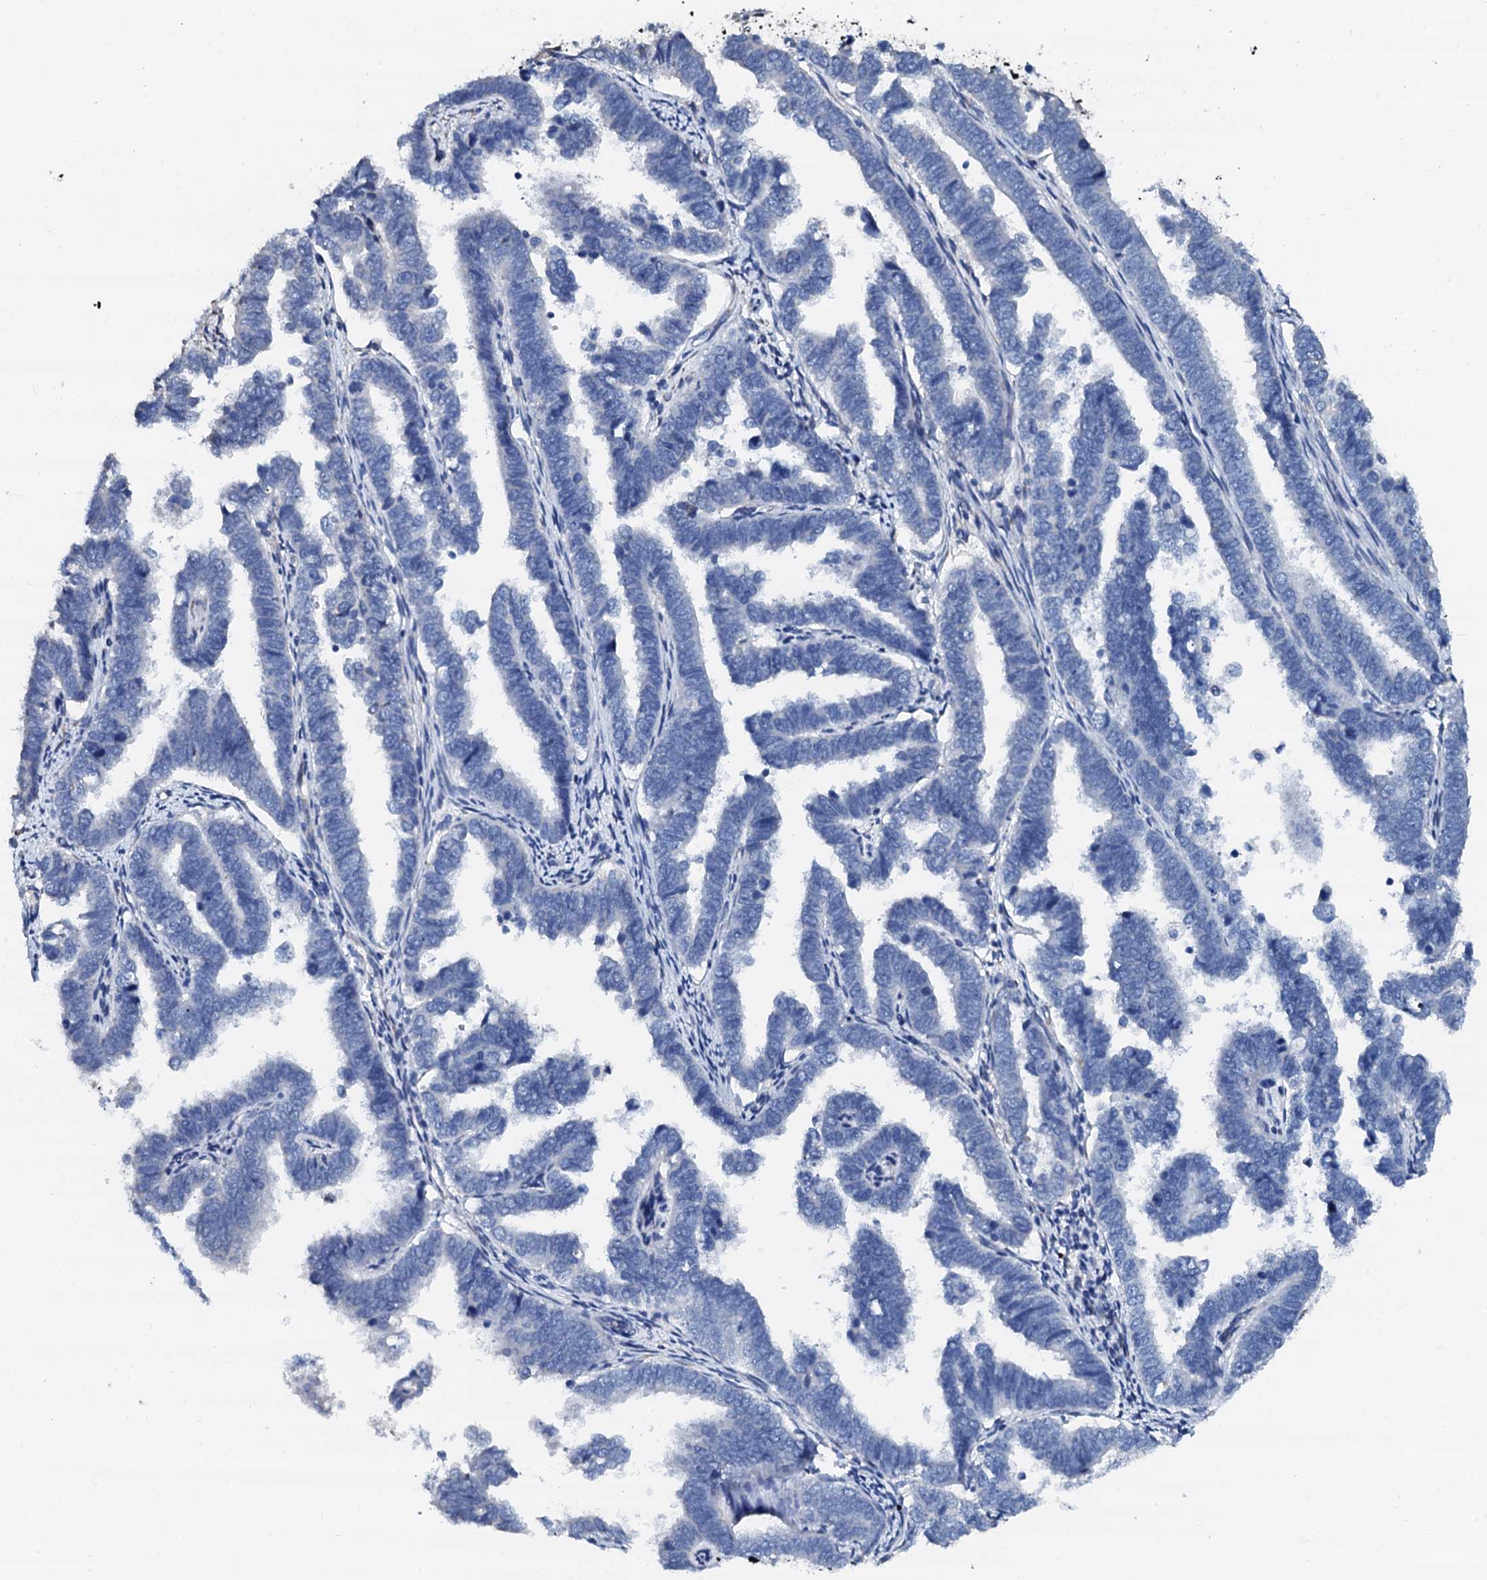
{"staining": {"intensity": "negative", "quantity": "none", "location": "none"}, "tissue": "endometrial cancer", "cell_type": "Tumor cells", "image_type": "cancer", "snomed": [{"axis": "morphology", "description": "Adenocarcinoma, NOS"}, {"axis": "topography", "description": "Endometrium"}], "caption": "The immunohistochemistry photomicrograph has no significant expression in tumor cells of endometrial cancer tissue.", "gene": "AKAP3", "patient": {"sex": "female", "age": 75}}